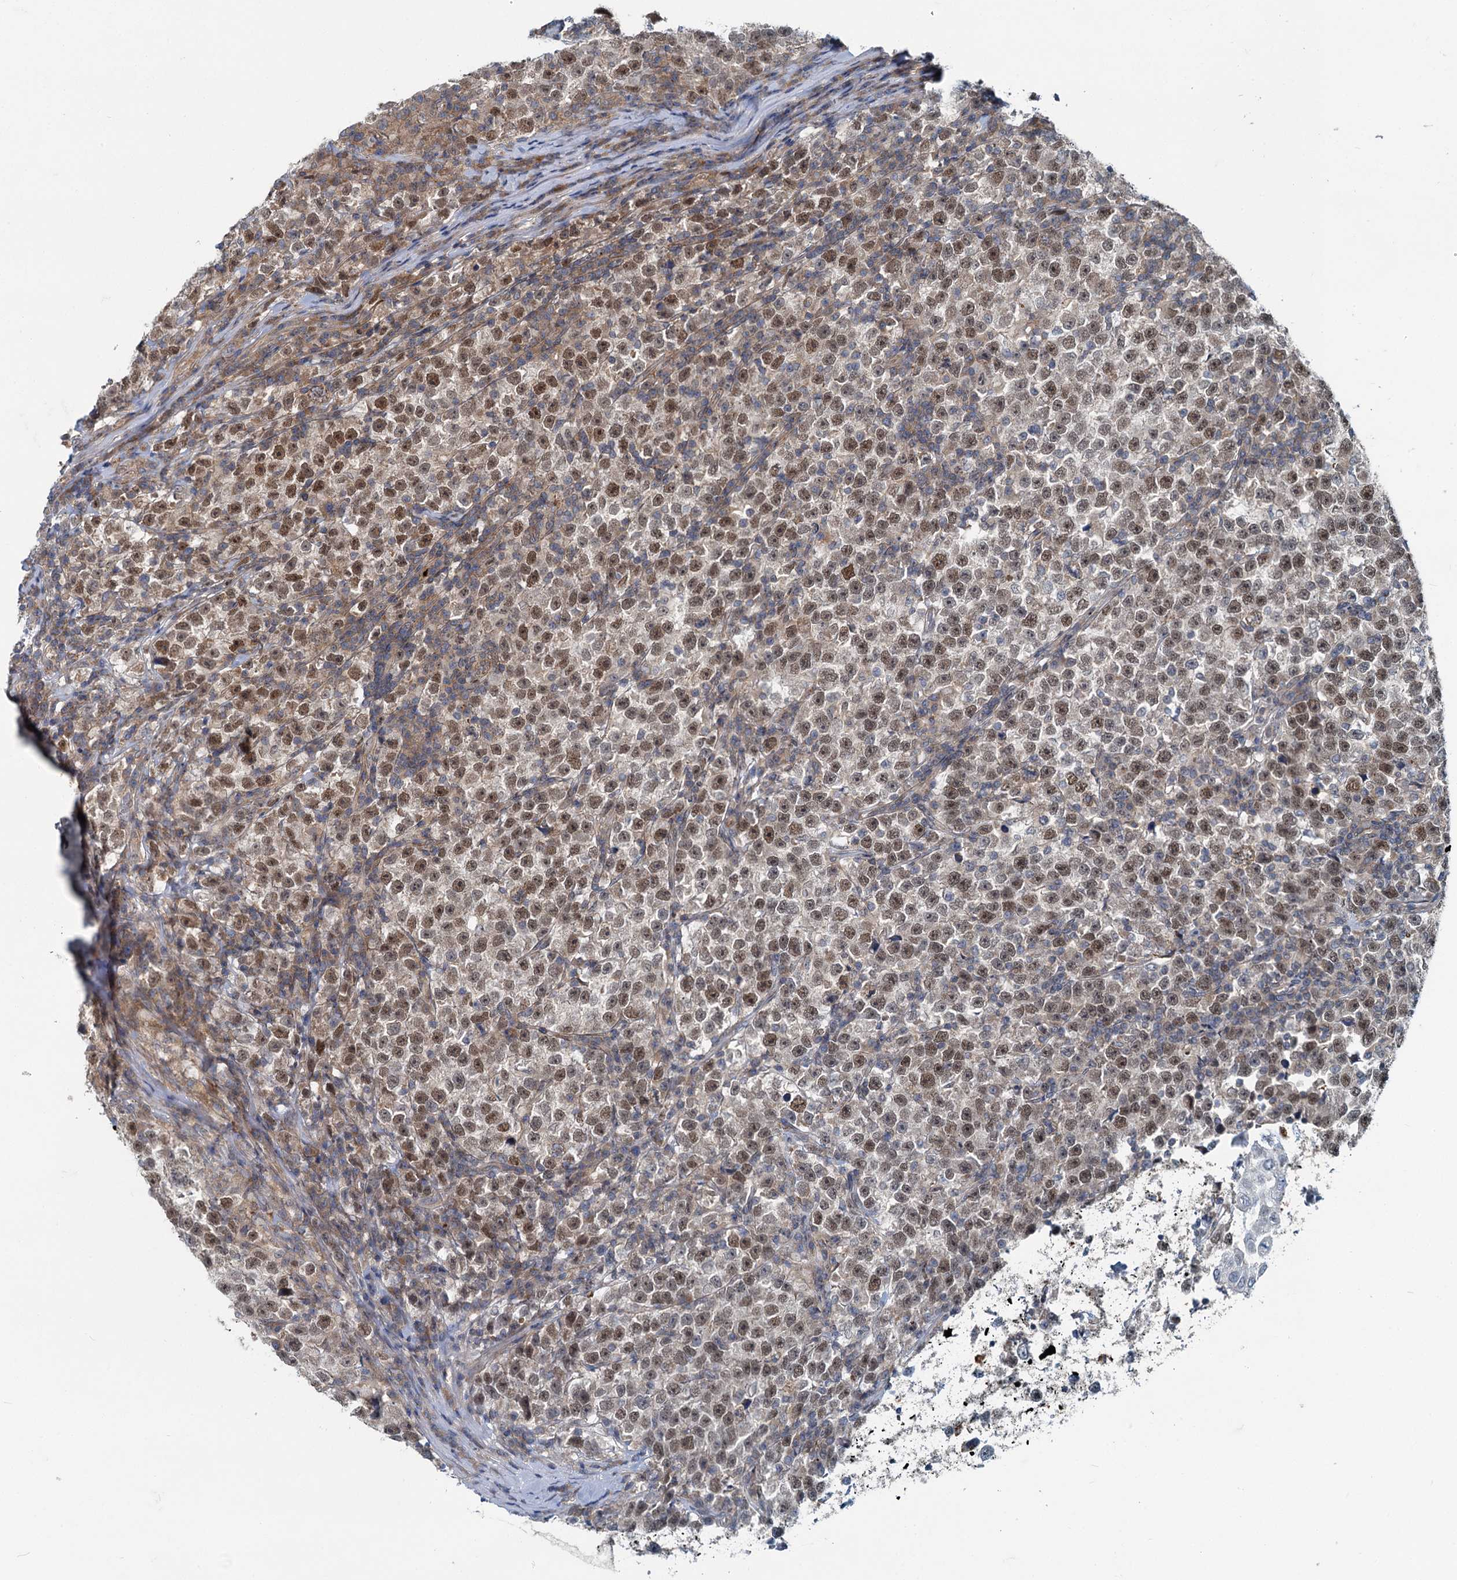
{"staining": {"intensity": "moderate", "quantity": ">75%", "location": "nuclear"}, "tissue": "testis cancer", "cell_type": "Tumor cells", "image_type": "cancer", "snomed": [{"axis": "morphology", "description": "Normal tissue, NOS"}, {"axis": "morphology", "description": "Seminoma, NOS"}, {"axis": "topography", "description": "Testis"}], "caption": "Immunohistochemistry image of neoplastic tissue: testis cancer (seminoma) stained using IHC reveals medium levels of moderate protein expression localized specifically in the nuclear of tumor cells, appearing as a nuclear brown color.", "gene": "ADCY2", "patient": {"sex": "male", "age": 43}}